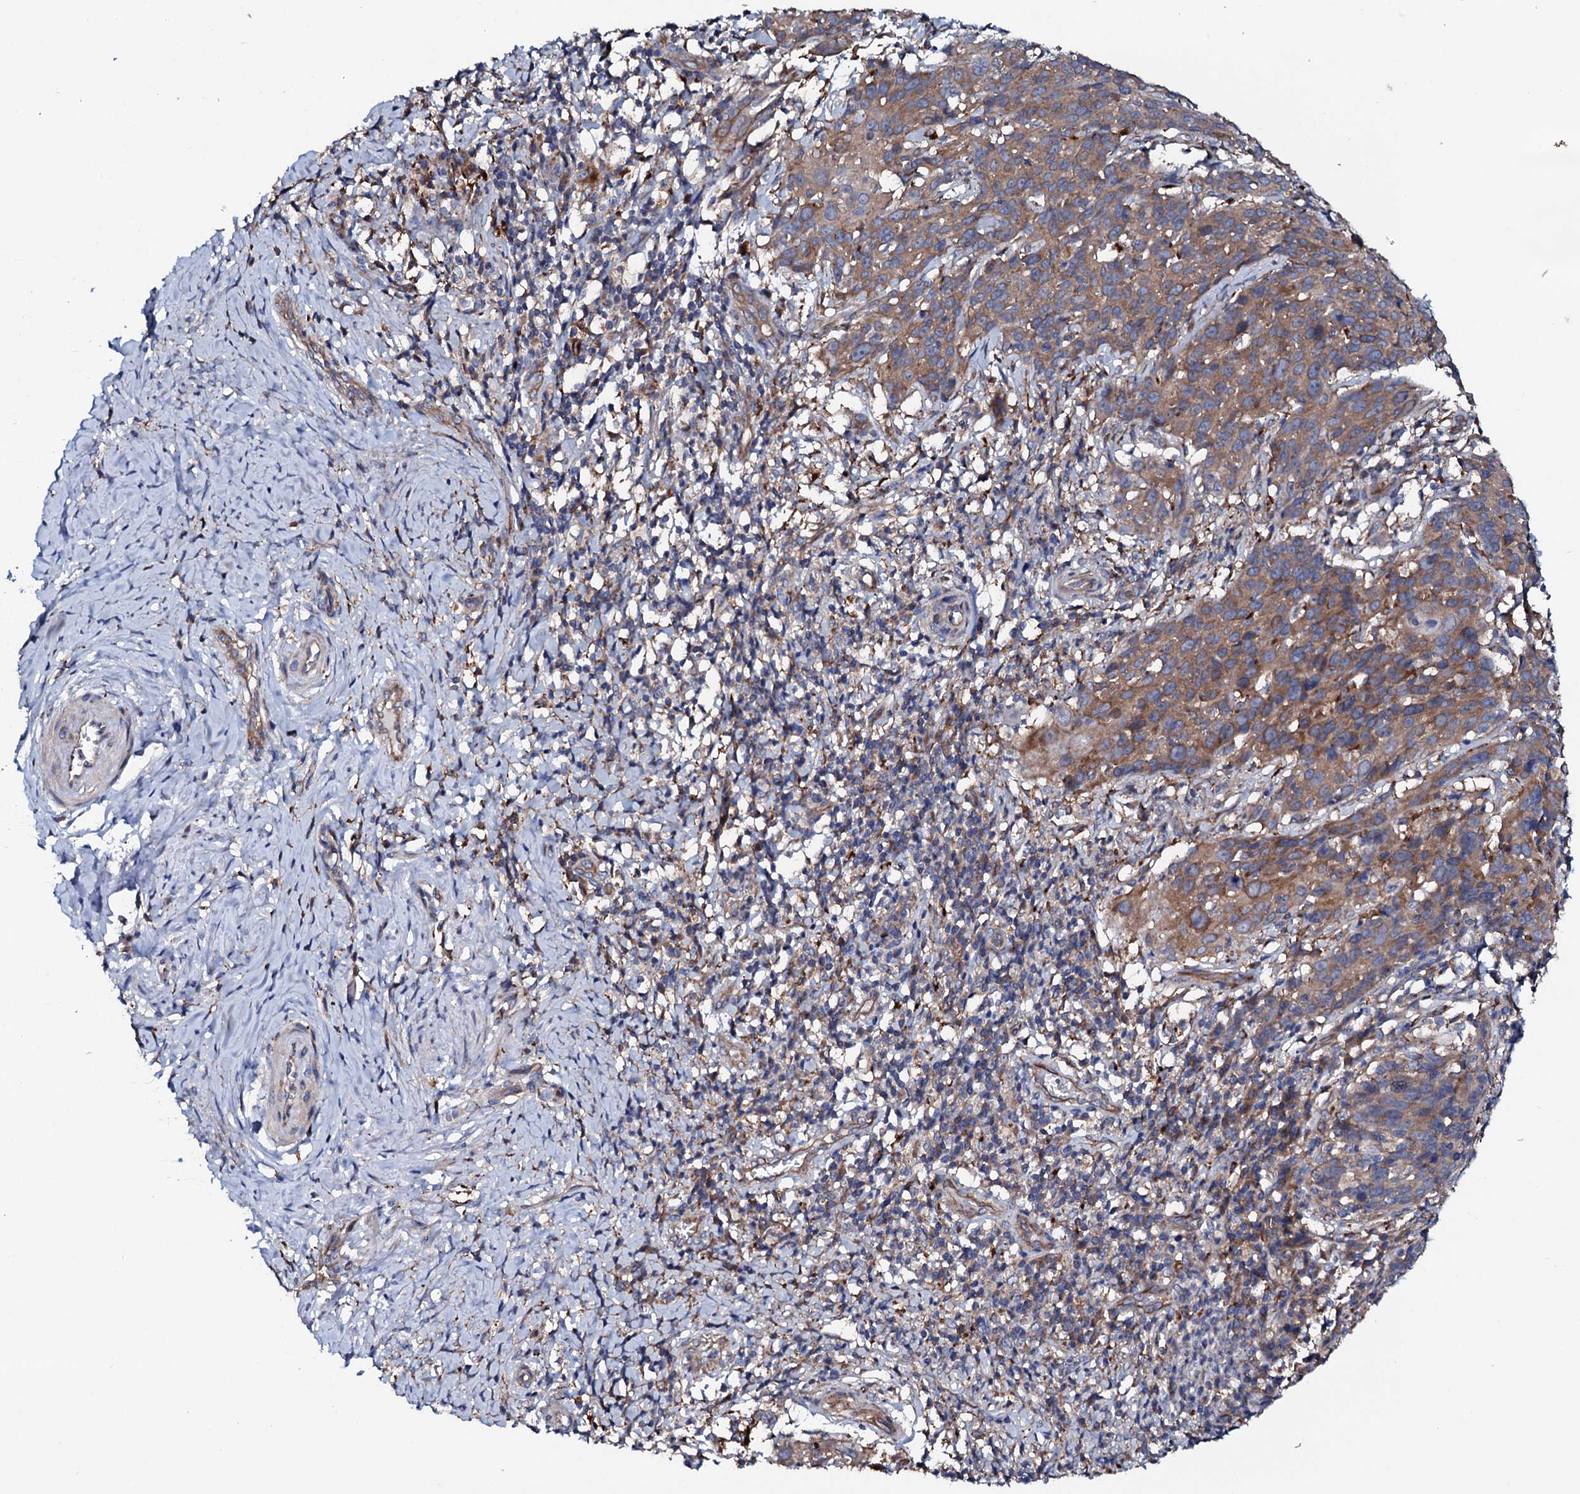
{"staining": {"intensity": "moderate", "quantity": ">75%", "location": "cytoplasmic/membranous"}, "tissue": "cervical cancer", "cell_type": "Tumor cells", "image_type": "cancer", "snomed": [{"axis": "morphology", "description": "Squamous cell carcinoma, NOS"}, {"axis": "topography", "description": "Cervix"}], "caption": "IHC micrograph of cervical cancer (squamous cell carcinoma) stained for a protein (brown), which shows medium levels of moderate cytoplasmic/membranous staining in approximately >75% of tumor cells.", "gene": "P2RX4", "patient": {"sex": "female", "age": 50}}